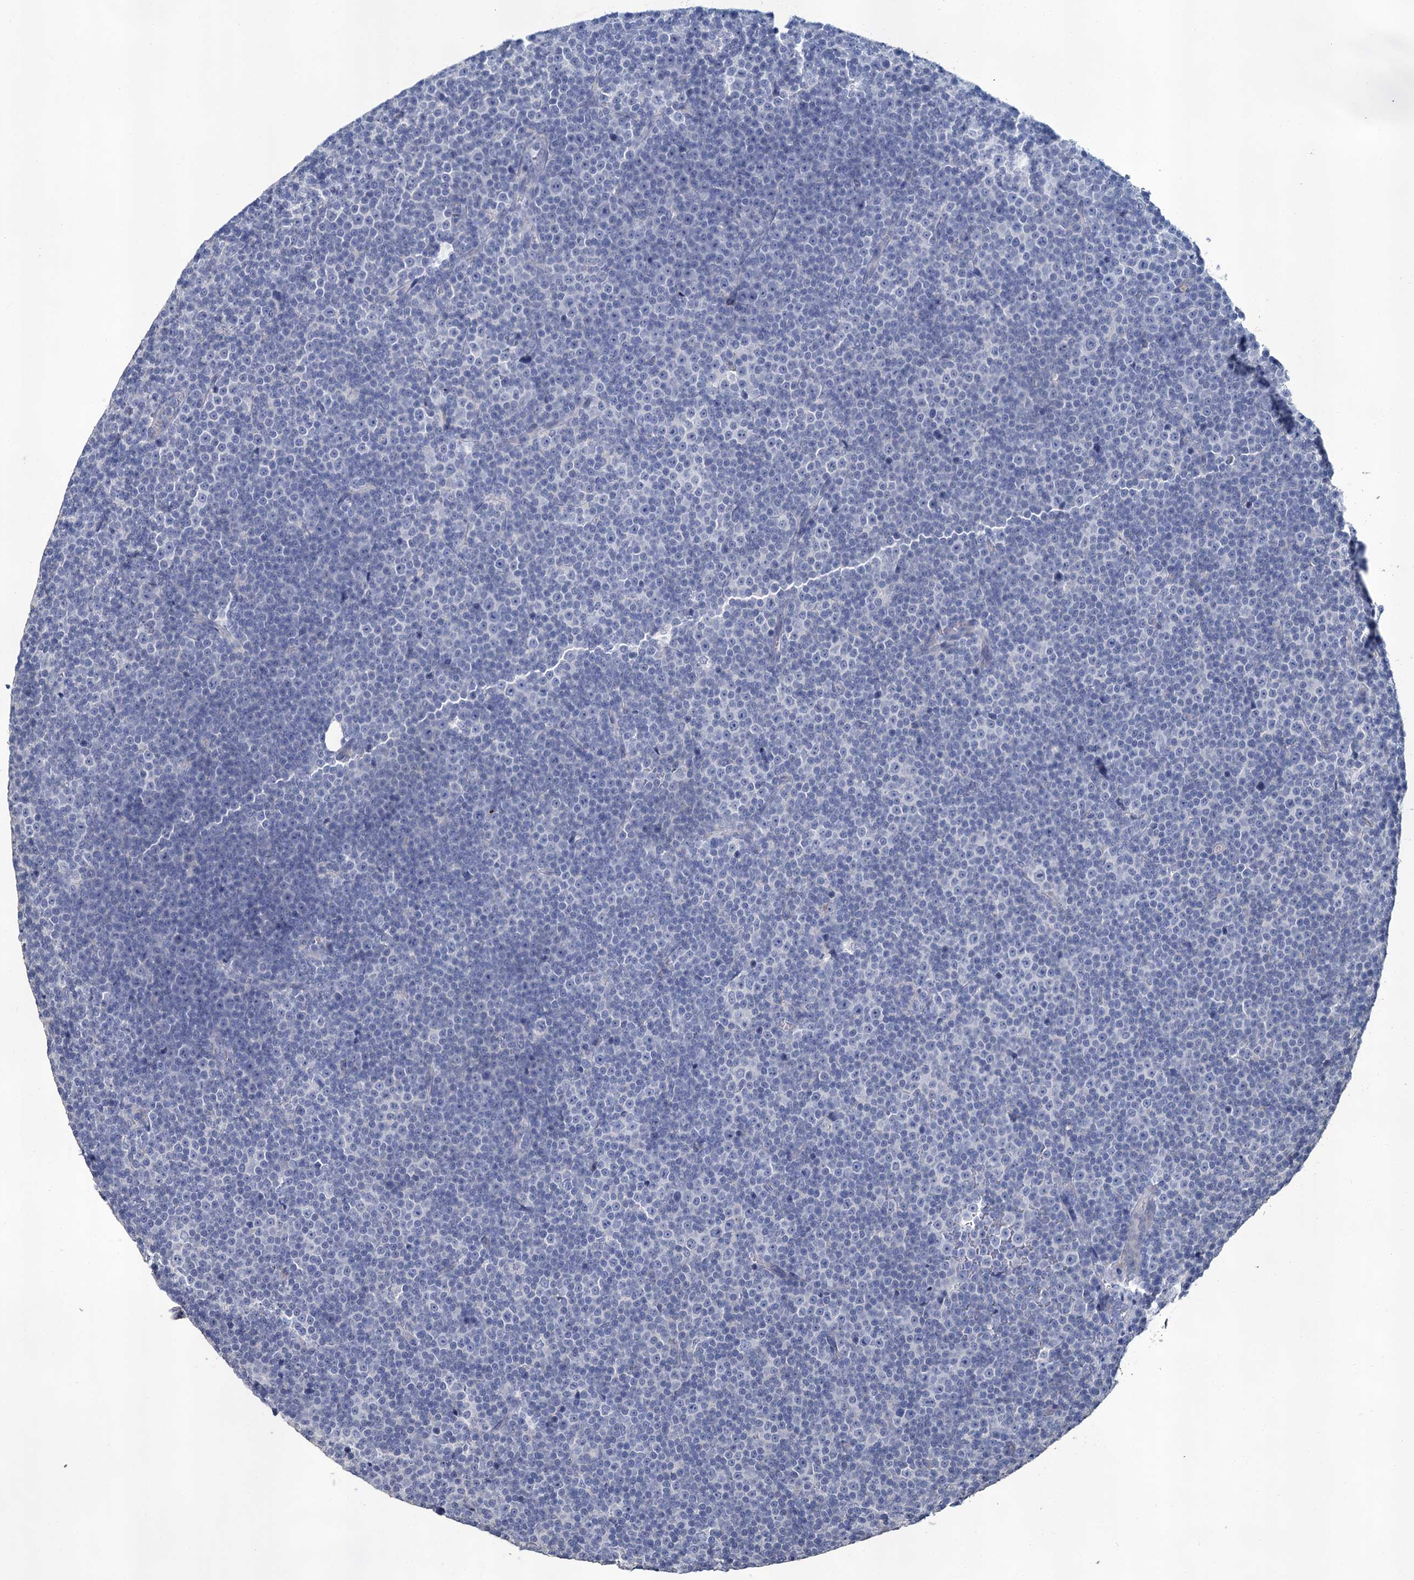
{"staining": {"intensity": "negative", "quantity": "none", "location": "none"}, "tissue": "lymphoma", "cell_type": "Tumor cells", "image_type": "cancer", "snomed": [{"axis": "morphology", "description": "Malignant lymphoma, non-Hodgkin's type, Low grade"}, {"axis": "topography", "description": "Lymph node"}], "caption": "This histopathology image is of lymphoma stained with IHC to label a protein in brown with the nuclei are counter-stained blue. There is no staining in tumor cells.", "gene": "SNCB", "patient": {"sex": "female", "age": 67}}